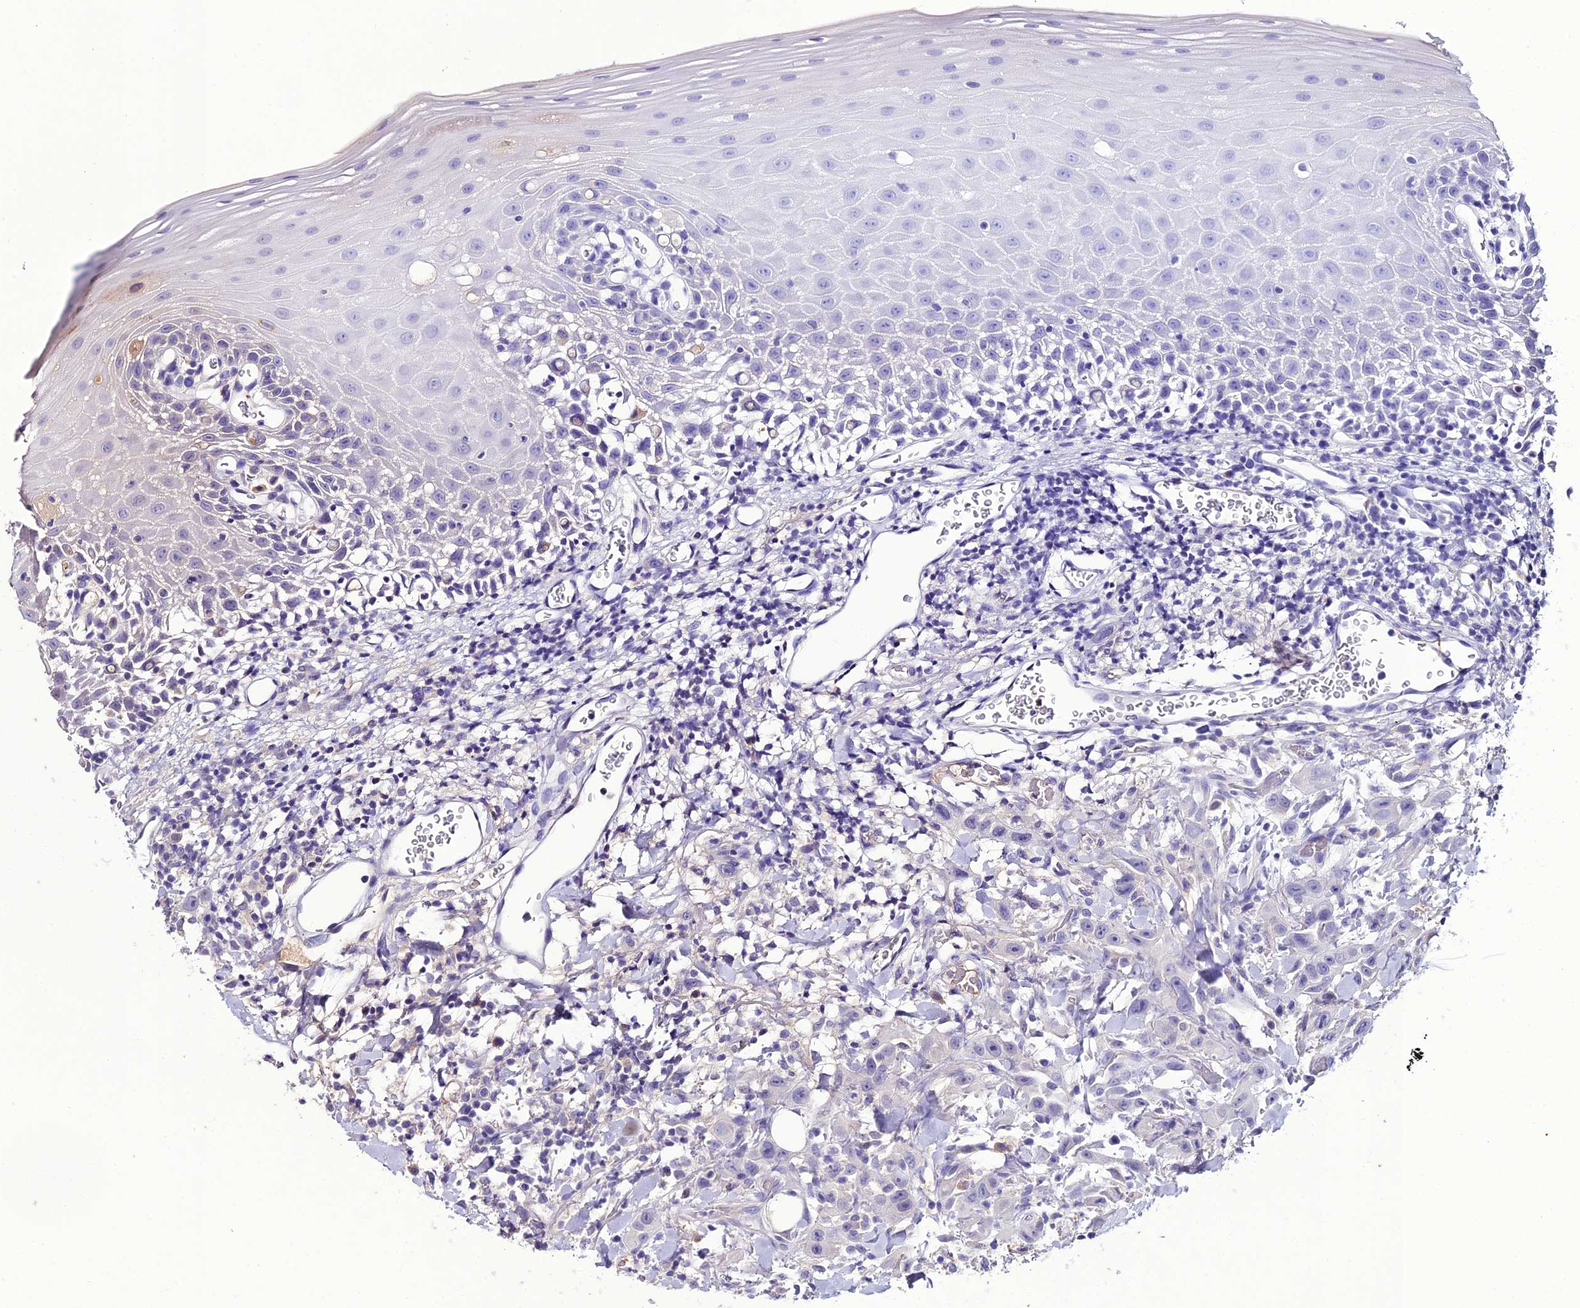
{"staining": {"intensity": "negative", "quantity": "none", "location": "none"}, "tissue": "oral mucosa", "cell_type": "Squamous epithelial cells", "image_type": "normal", "snomed": [{"axis": "morphology", "description": "Normal tissue, NOS"}, {"axis": "topography", "description": "Oral tissue"}], "caption": "Immunohistochemistry histopathology image of benign oral mucosa stained for a protein (brown), which reveals no positivity in squamous epithelial cells.", "gene": "KCTD16", "patient": {"sex": "female", "age": 70}}